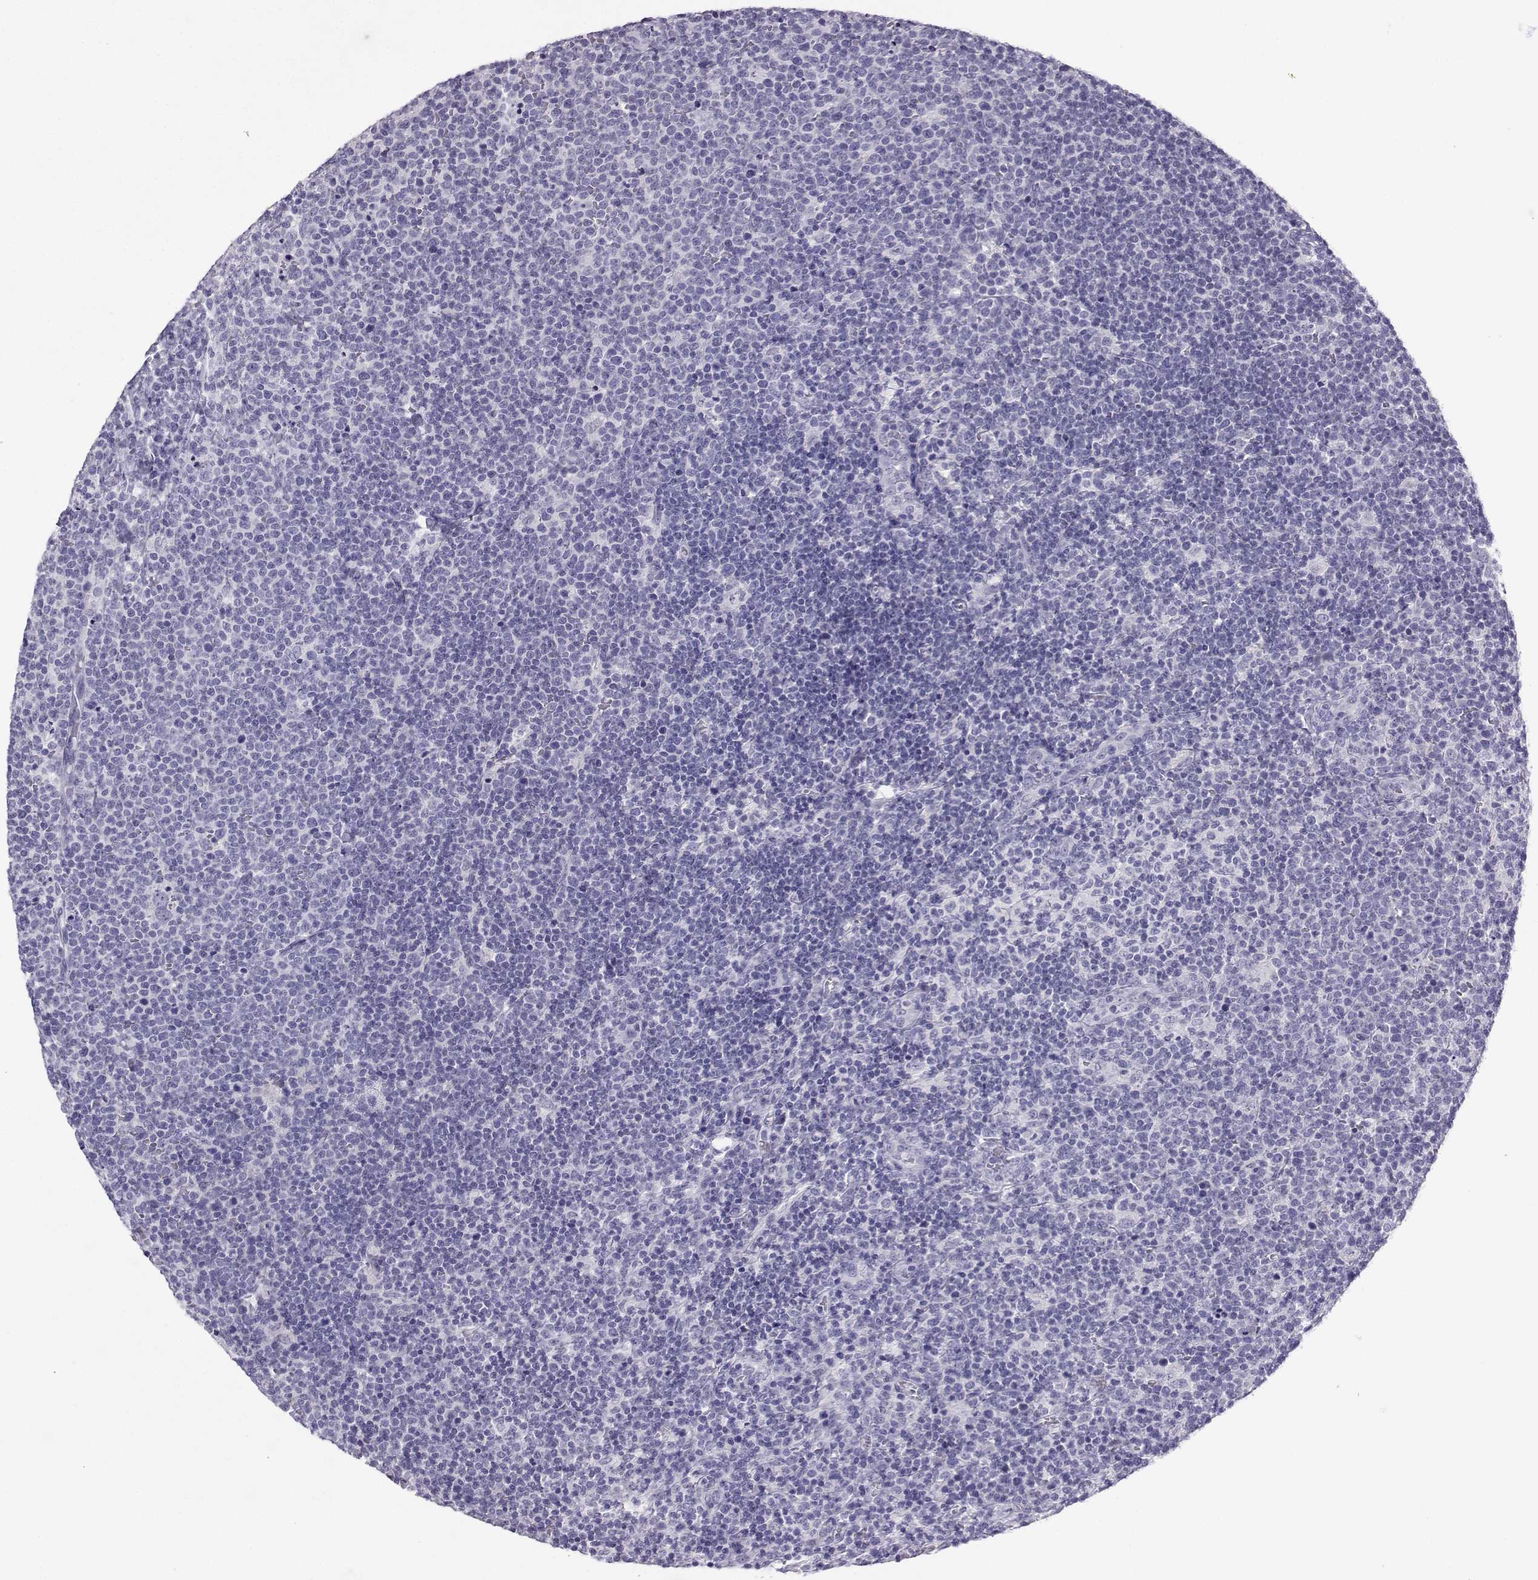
{"staining": {"intensity": "negative", "quantity": "none", "location": "none"}, "tissue": "lymphoma", "cell_type": "Tumor cells", "image_type": "cancer", "snomed": [{"axis": "morphology", "description": "Malignant lymphoma, non-Hodgkin's type, High grade"}, {"axis": "topography", "description": "Lymph node"}], "caption": "Immunohistochemistry (IHC) micrograph of neoplastic tissue: human lymphoma stained with DAB reveals no significant protein expression in tumor cells.", "gene": "KIF17", "patient": {"sex": "male", "age": 61}}